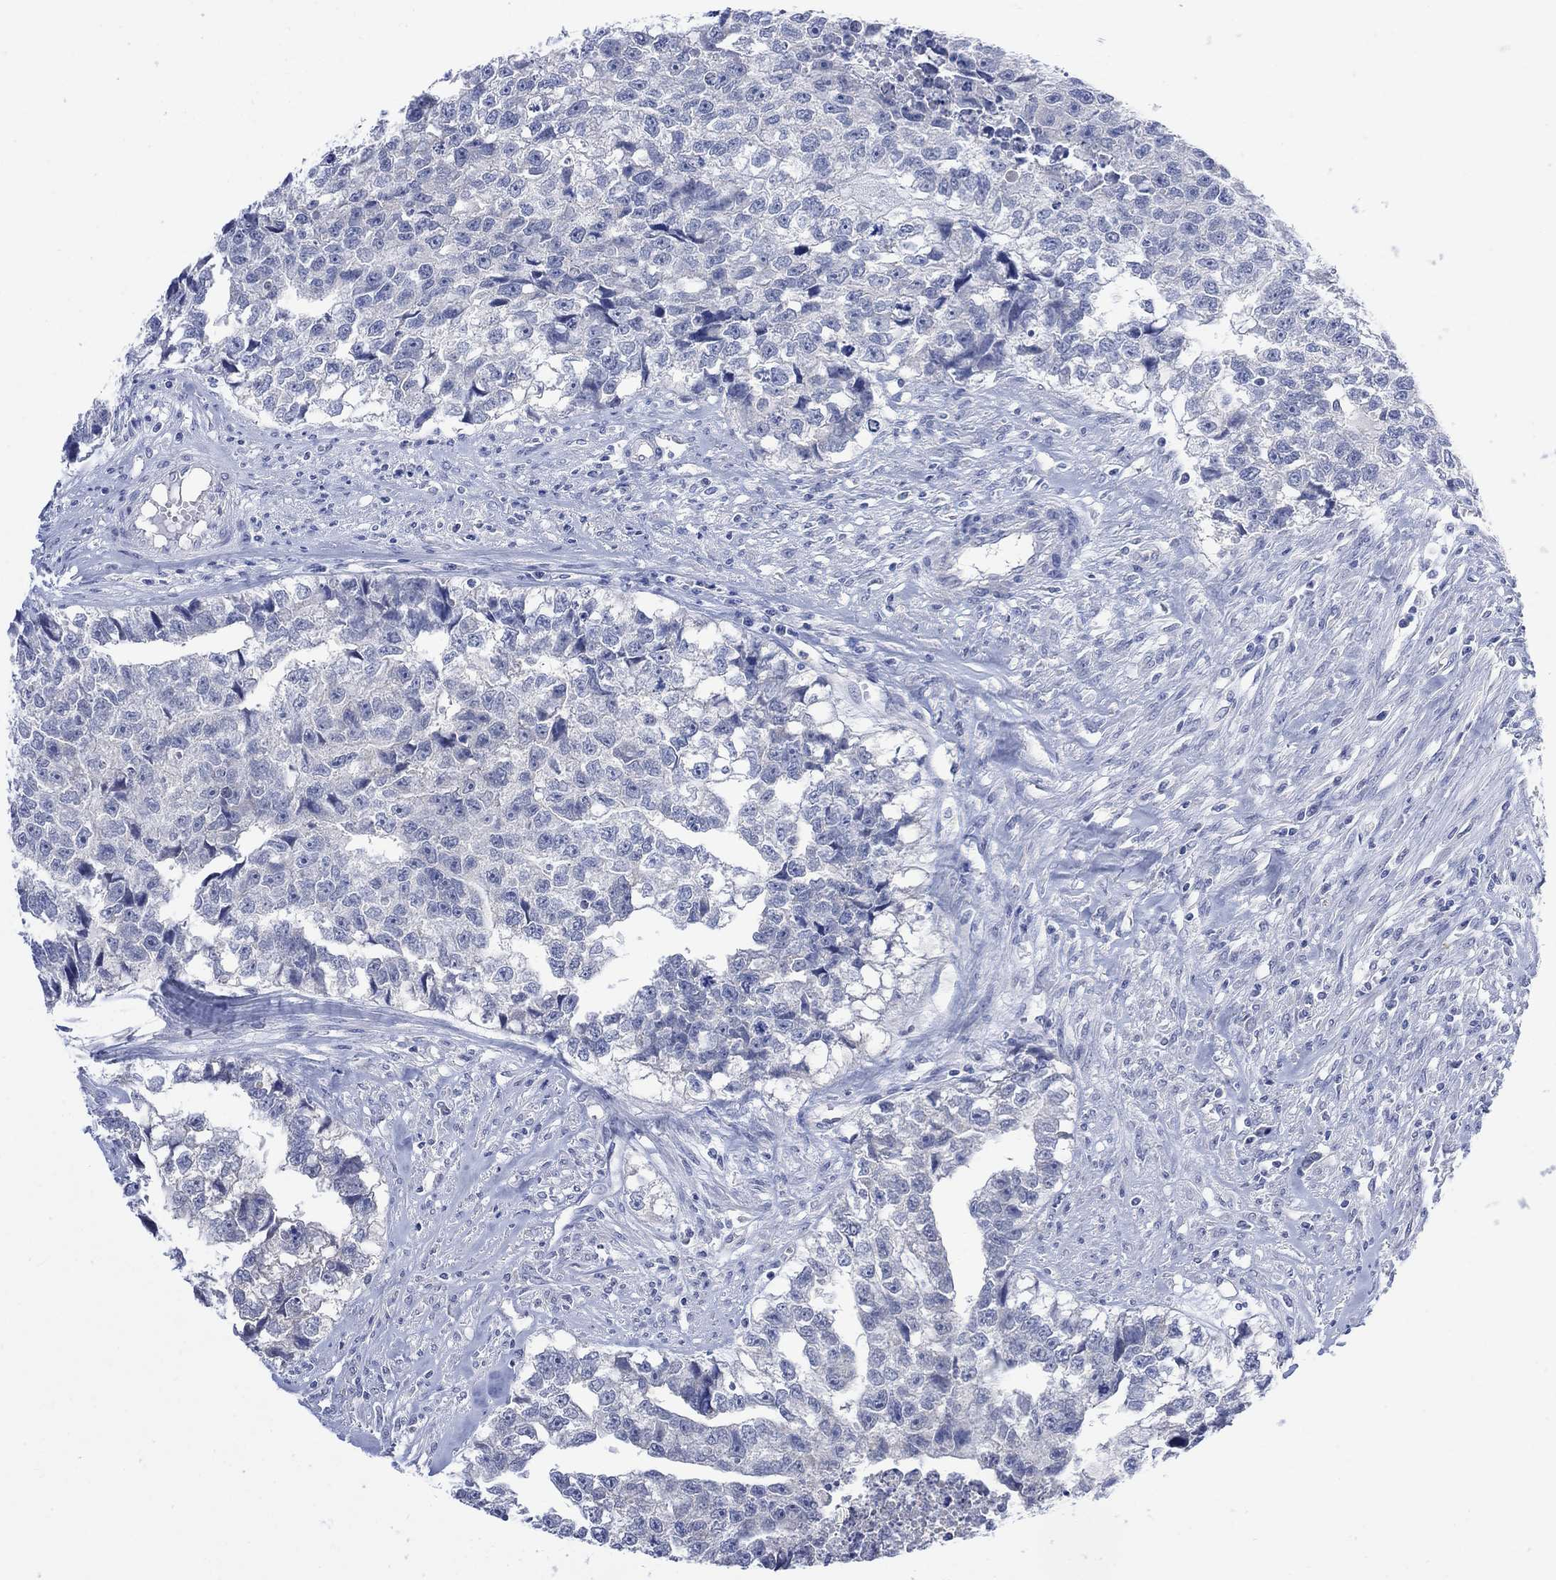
{"staining": {"intensity": "negative", "quantity": "none", "location": "none"}, "tissue": "testis cancer", "cell_type": "Tumor cells", "image_type": "cancer", "snomed": [{"axis": "morphology", "description": "Carcinoma, Embryonal, NOS"}, {"axis": "morphology", "description": "Teratoma, malignant, NOS"}, {"axis": "topography", "description": "Testis"}], "caption": "Testis cancer (teratoma (malignant)) was stained to show a protein in brown. There is no significant expression in tumor cells.", "gene": "FBP2", "patient": {"sex": "male", "age": 44}}